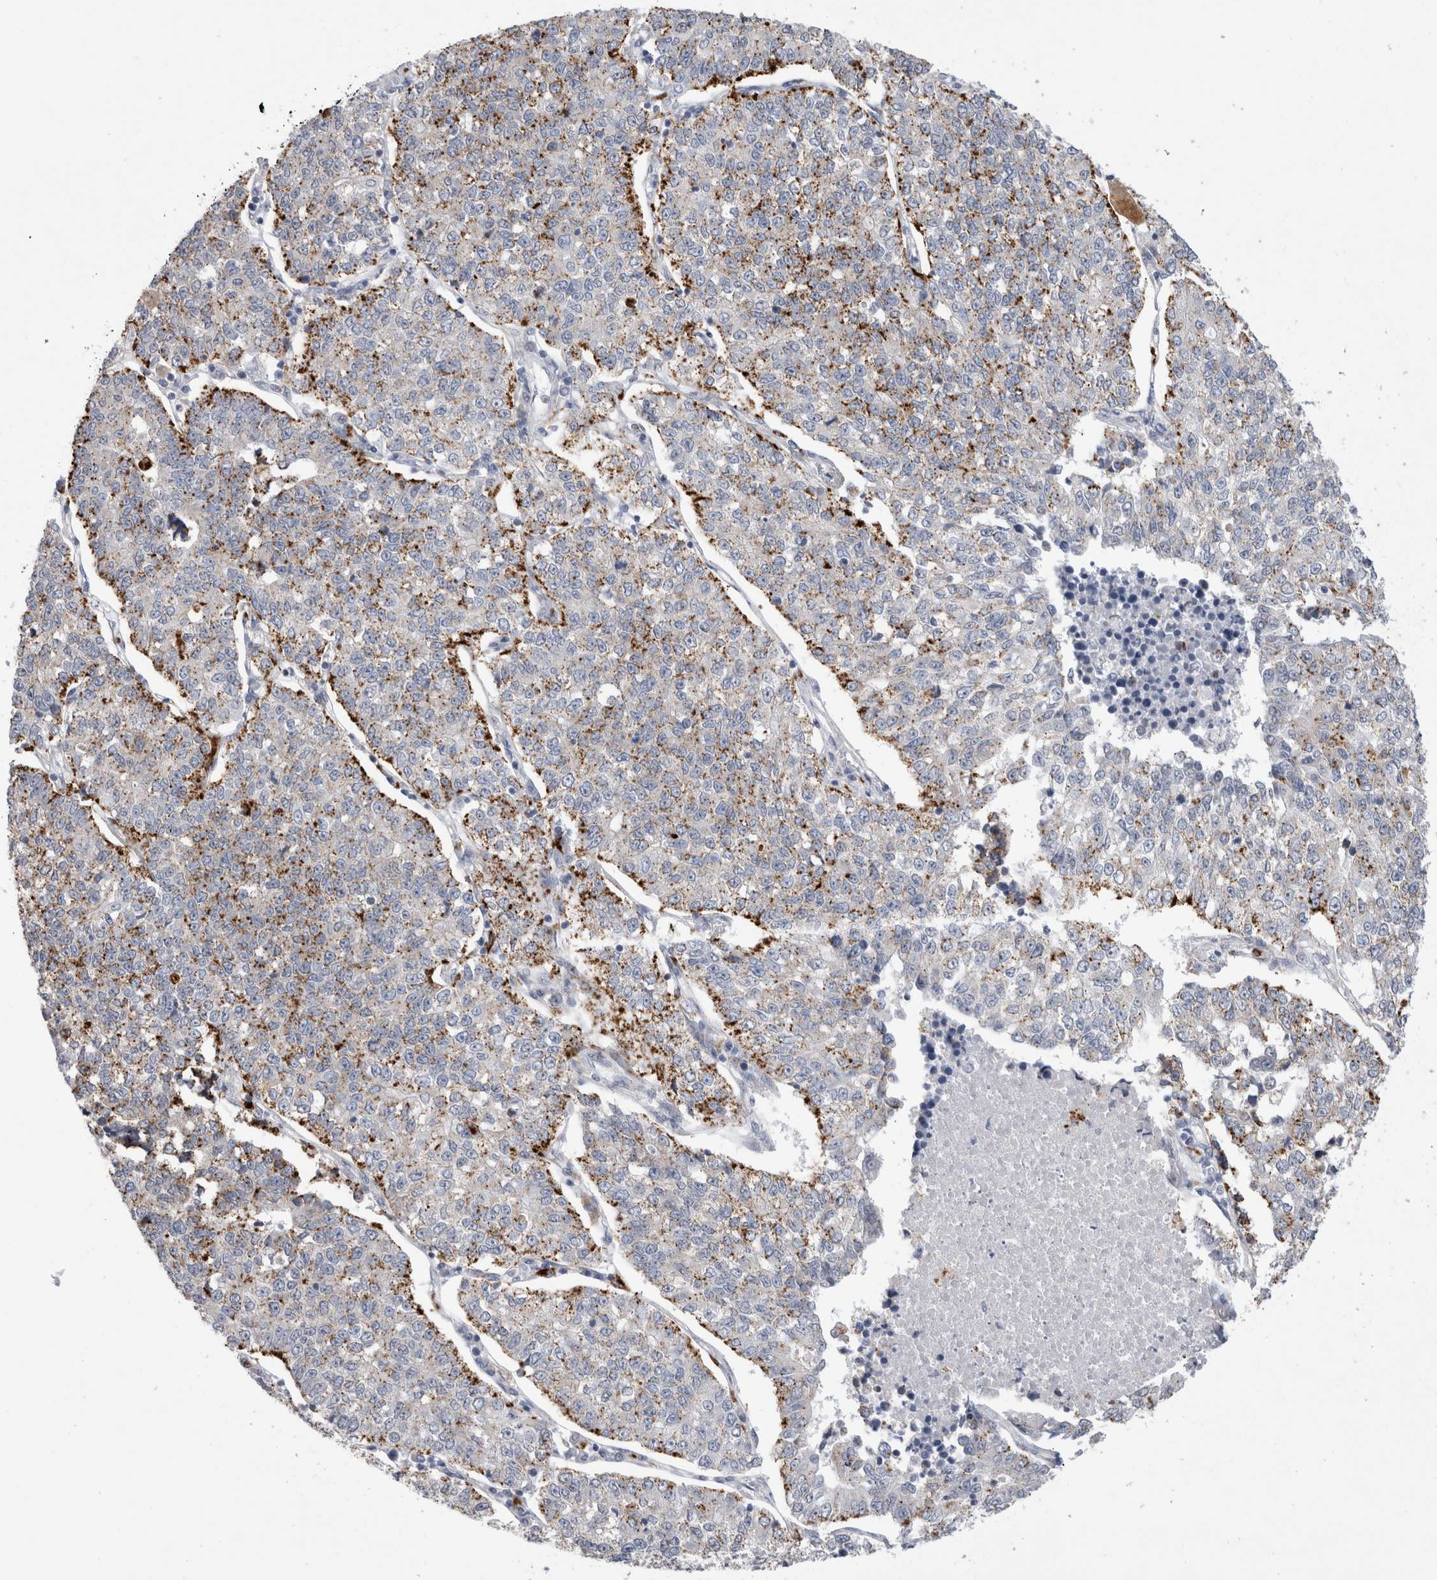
{"staining": {"intensity": "moderate", "quantity": "<25%", "location": "cytoplasmic/membranous"}, "tissue": "lung cancer", "cell_type": "Tumor cells", "image_type": "cancer", "snomed": [{"axis": "morphology", "description": "Adenocarcinoma, NOS"}, {"axis": "topography", "description": "Lung"}], "caption": "A low amount of moderate cytoplasmic/membranous positivity is present in about <25% of tumor cells in adenocarcinoma (lung) tissue.", "gene": "GAA", "patient": {"sex": "male", "age": 49}}